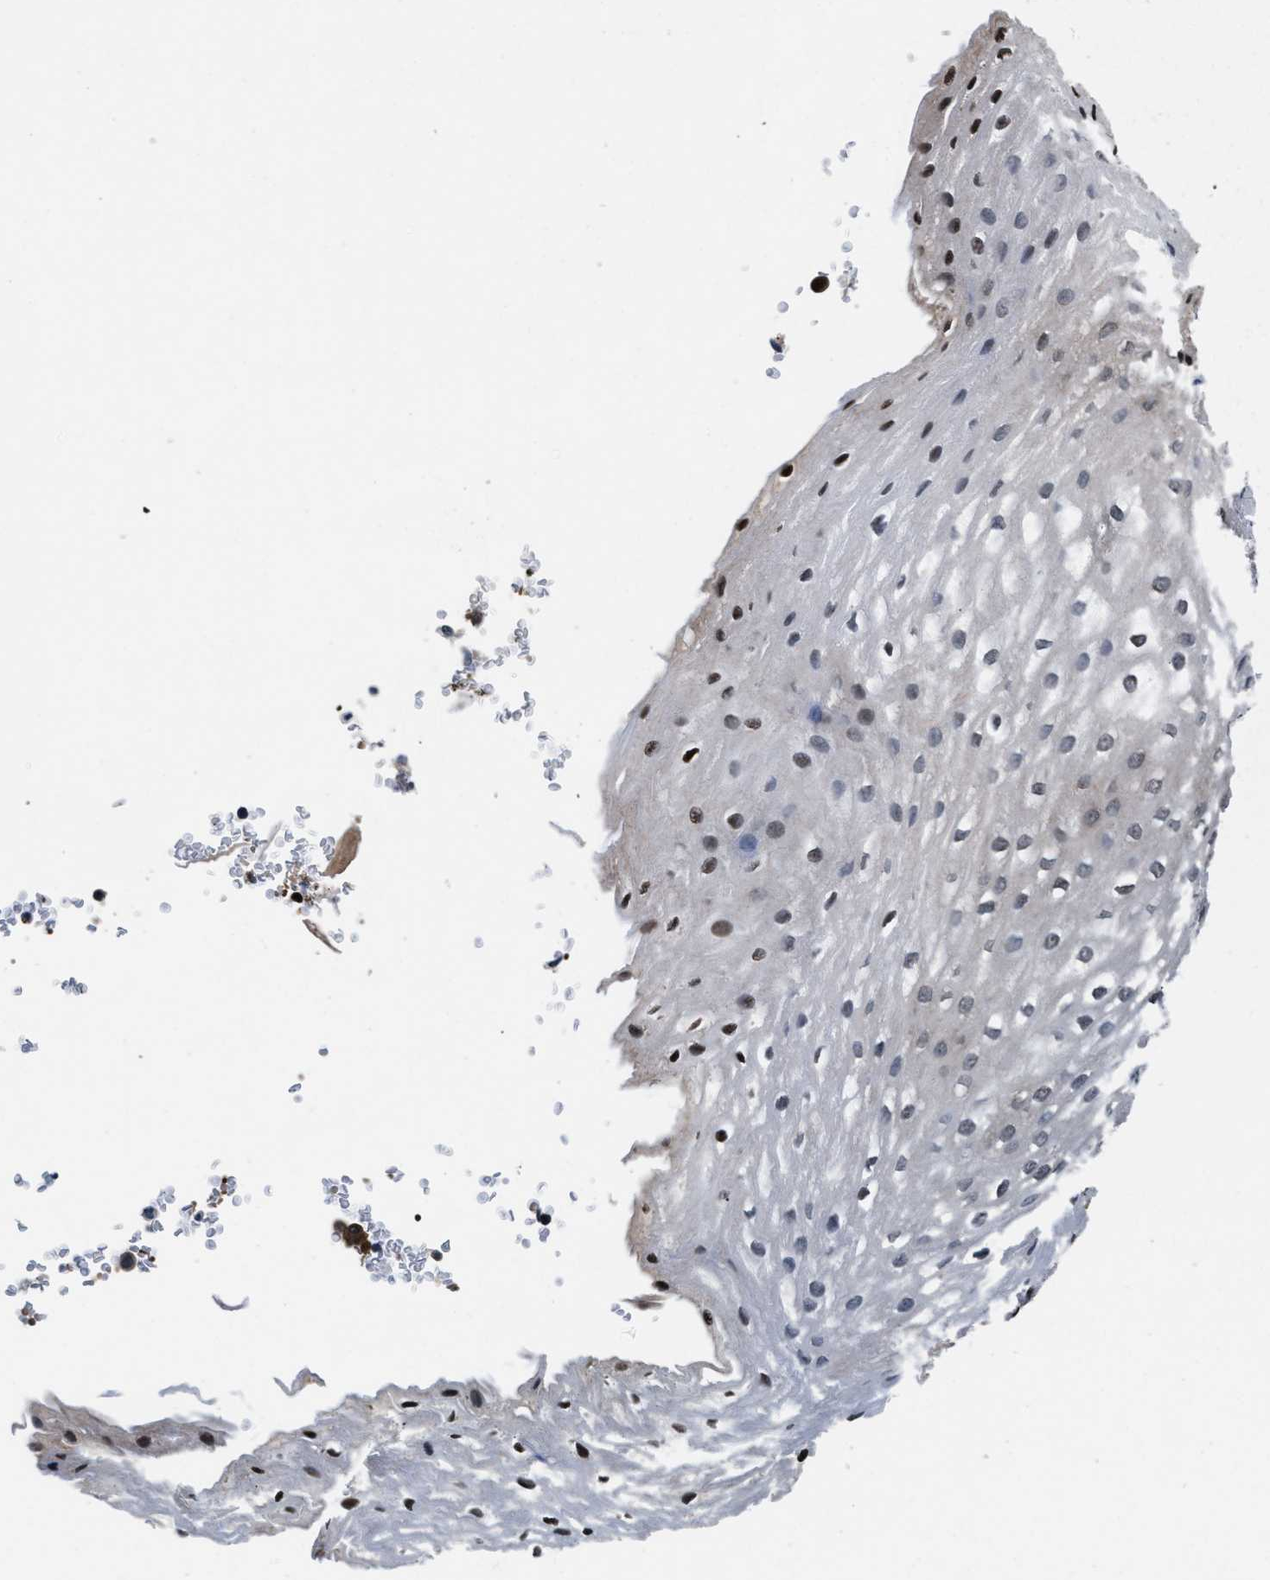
{"staining": {"intensity": "moderate", "quantity": "<25%", "location": "cytoplasmic/membranous,nuclear"}, "tissue": "esophagus", "cell_type": "Squamous epithelial cells", "image_type": "normal", "snomed": [{"axis": "morphology", "description": "Normal tissue, NOS"}, {"axis": "topography", "description": "Esophagus"}], "caption": "Immunohistochemistry (IHC) histopathology image of normal human esophagus stained for a protein (brown), which reveals low levels of moderate cytoplasmic/membranous,nuclear staining in approximately <25% of squamous epithelial cells.", "gene": "RBM33", "patient": {"sex": "male", "age": 48}}